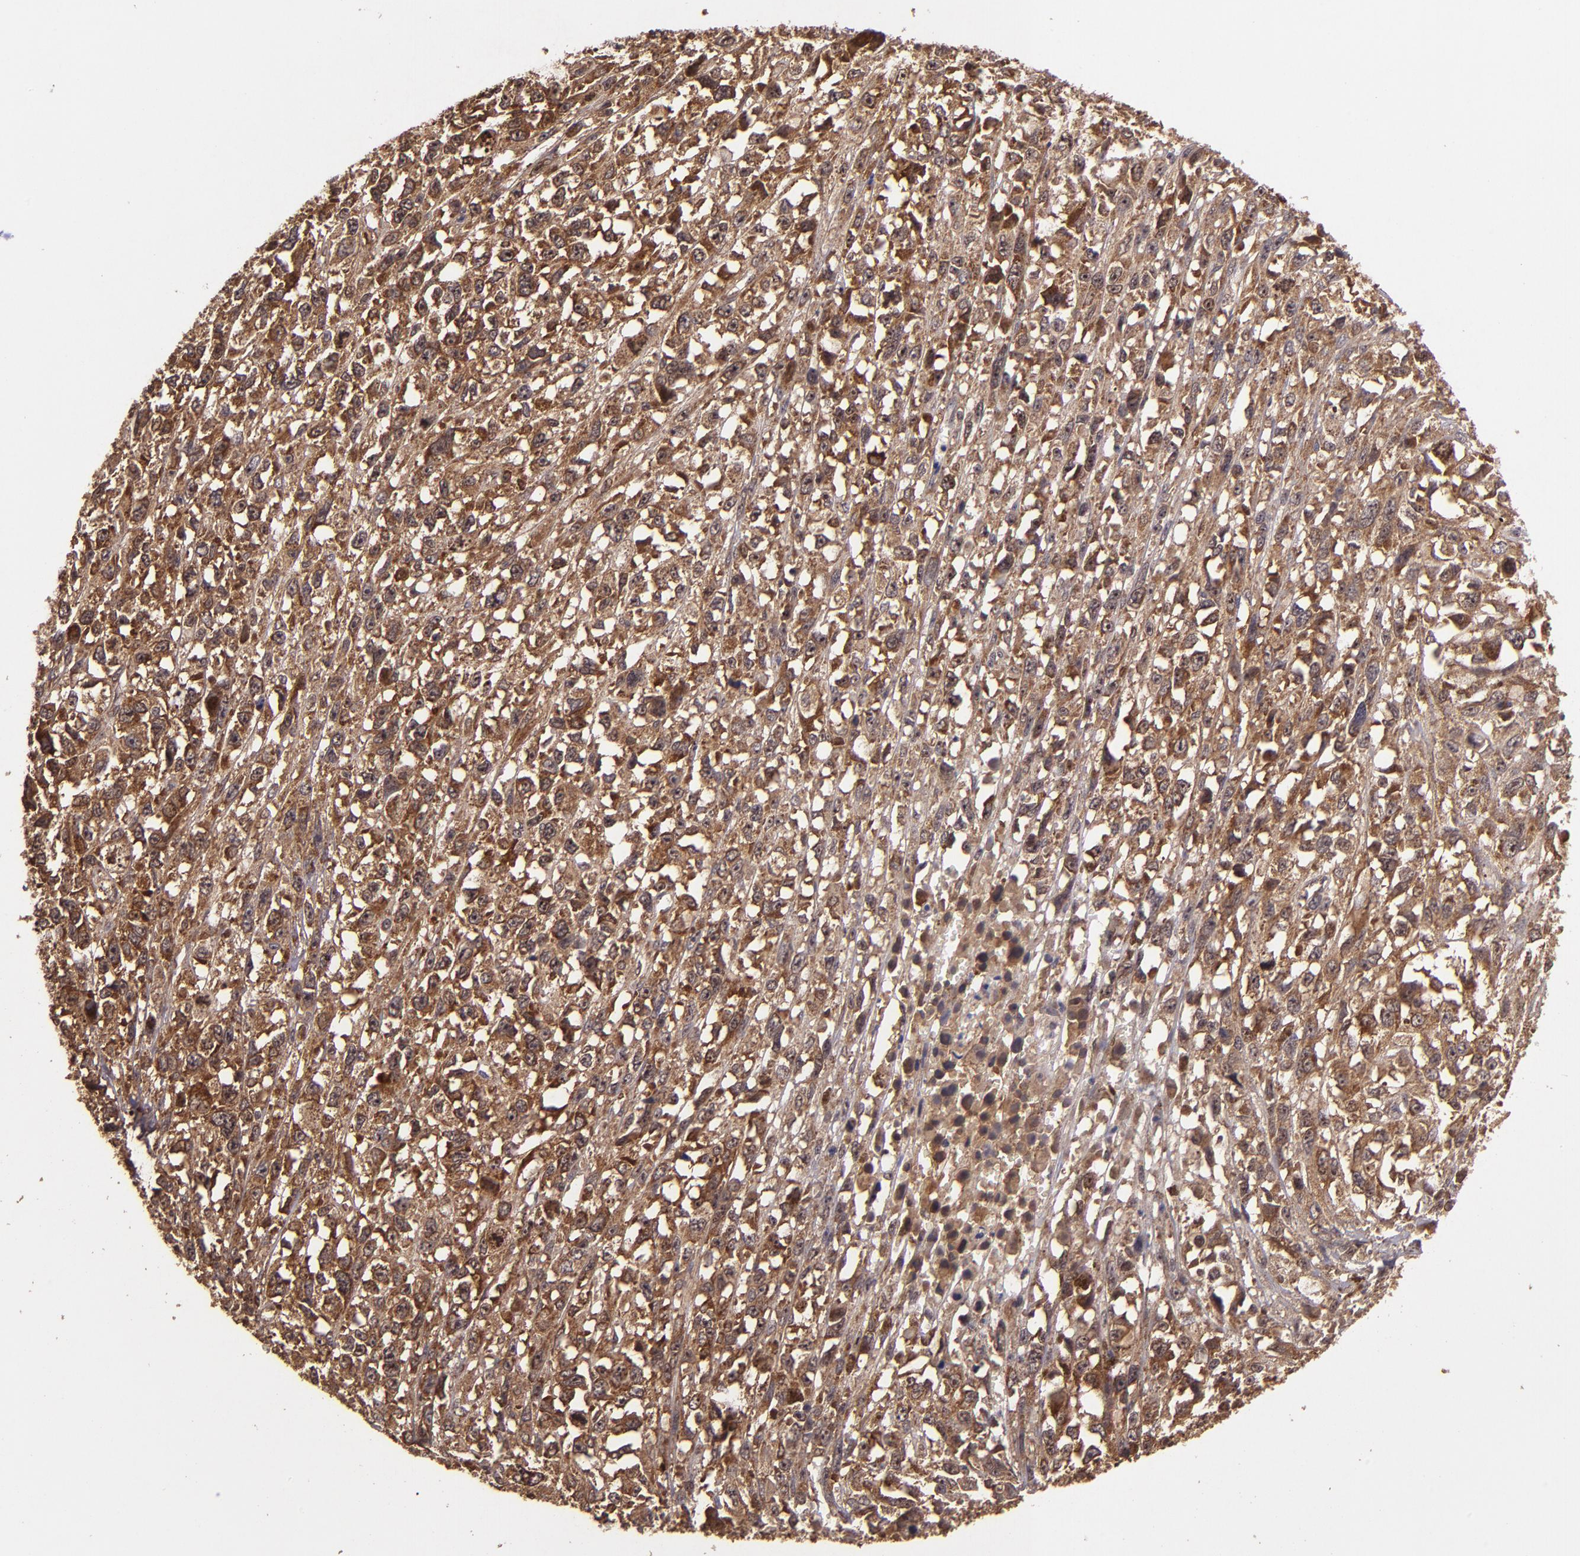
{"staining": {"intensity": "strong", "quantity": ">75%", "location": "cytoplasmic/membranous"}, "tissue": "melanoma", "cell_type": "Tumor cells", "image_type": "cancer", "snomed": [{"axis": "morphology", "description": "Malignant melanoma, Metastatic site"}, {"axis": "topography", "description": "Lymph node"}], "caption": "Human melanoma stained with a protein marker displays strong staining in tumor cells.", "gene": "USP51", "patient": {"sex": "male", "age": 59}}